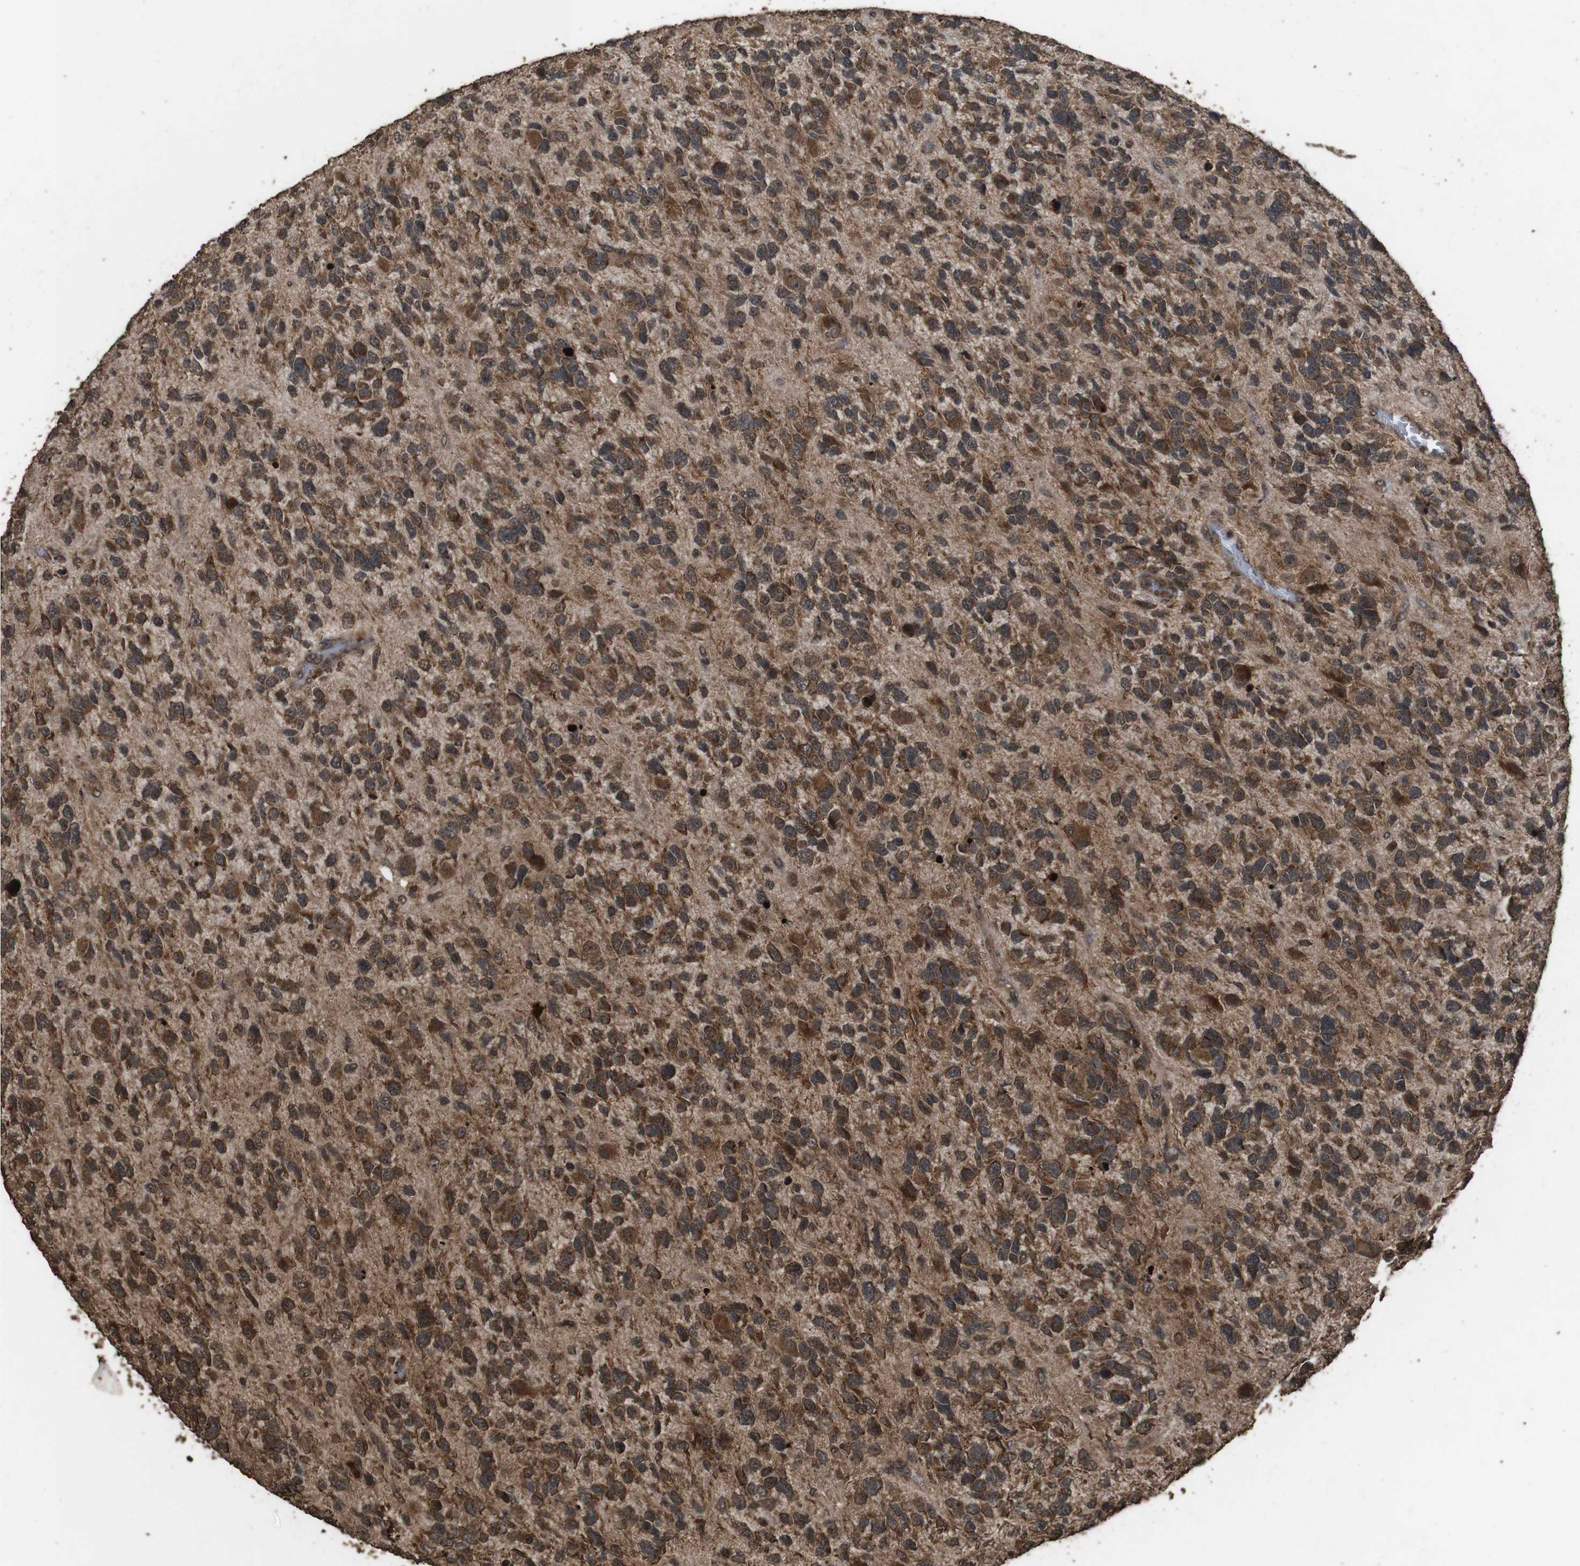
{"staining": {"intensity": "strong", "quantity": ">75%", "location": "cytoplasmic/membranous"}, "tissue": "glioma", "cell_type": "Tumor cells", "image_type": "cancer", "snomed": [{"axis": "morphology", "description": "Glioma, malignant, High grade"}, {"axis": "topography", "description": "Brain"}], "caption": "Human glioma stained with a protein marker displays strong staining in tumor cells.", "gene": "RRAS2", "patient": {"sex": "female", "age": 58}}